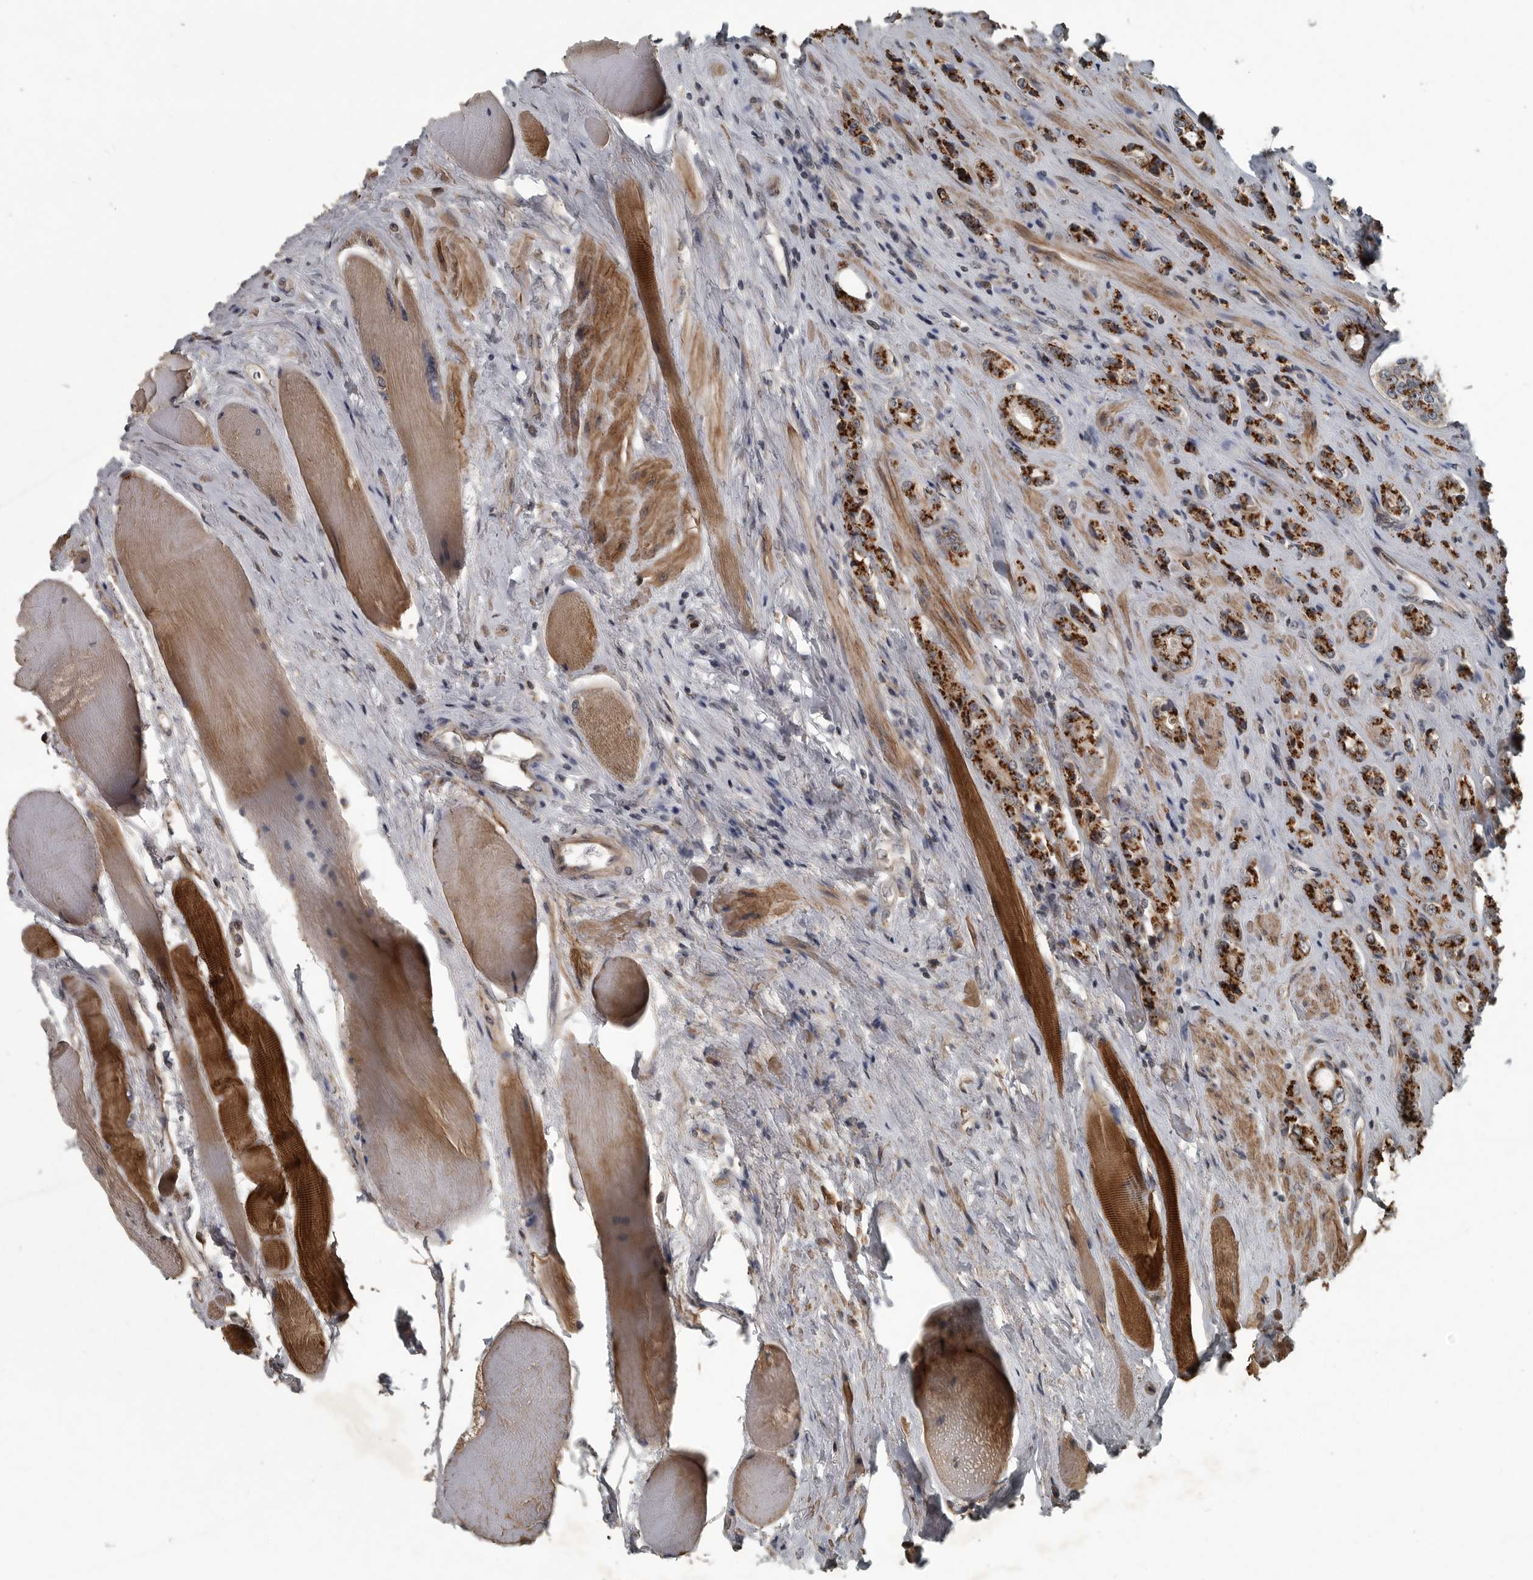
{"staining": {"intensity": "strong", "quantity": ">75%", "location": "cytoplasmic/membranous"}, "tissue": "prostate cancer", "cell_type": "Tumor cells", "image_type": "cancer", "snomed": [{"axis": "morphology", "description": "Adenocarcinoma, High grade"}, {"axis": "topography", "description": "Prostate"}], "caption": "Prostate cancer (adenocarcinoma (high-grade)) stained with a protein marker demonstrates strong staining in tumor cells.", "gene": "ZNF345", "patient": {"sex": "male", "age": 61}}